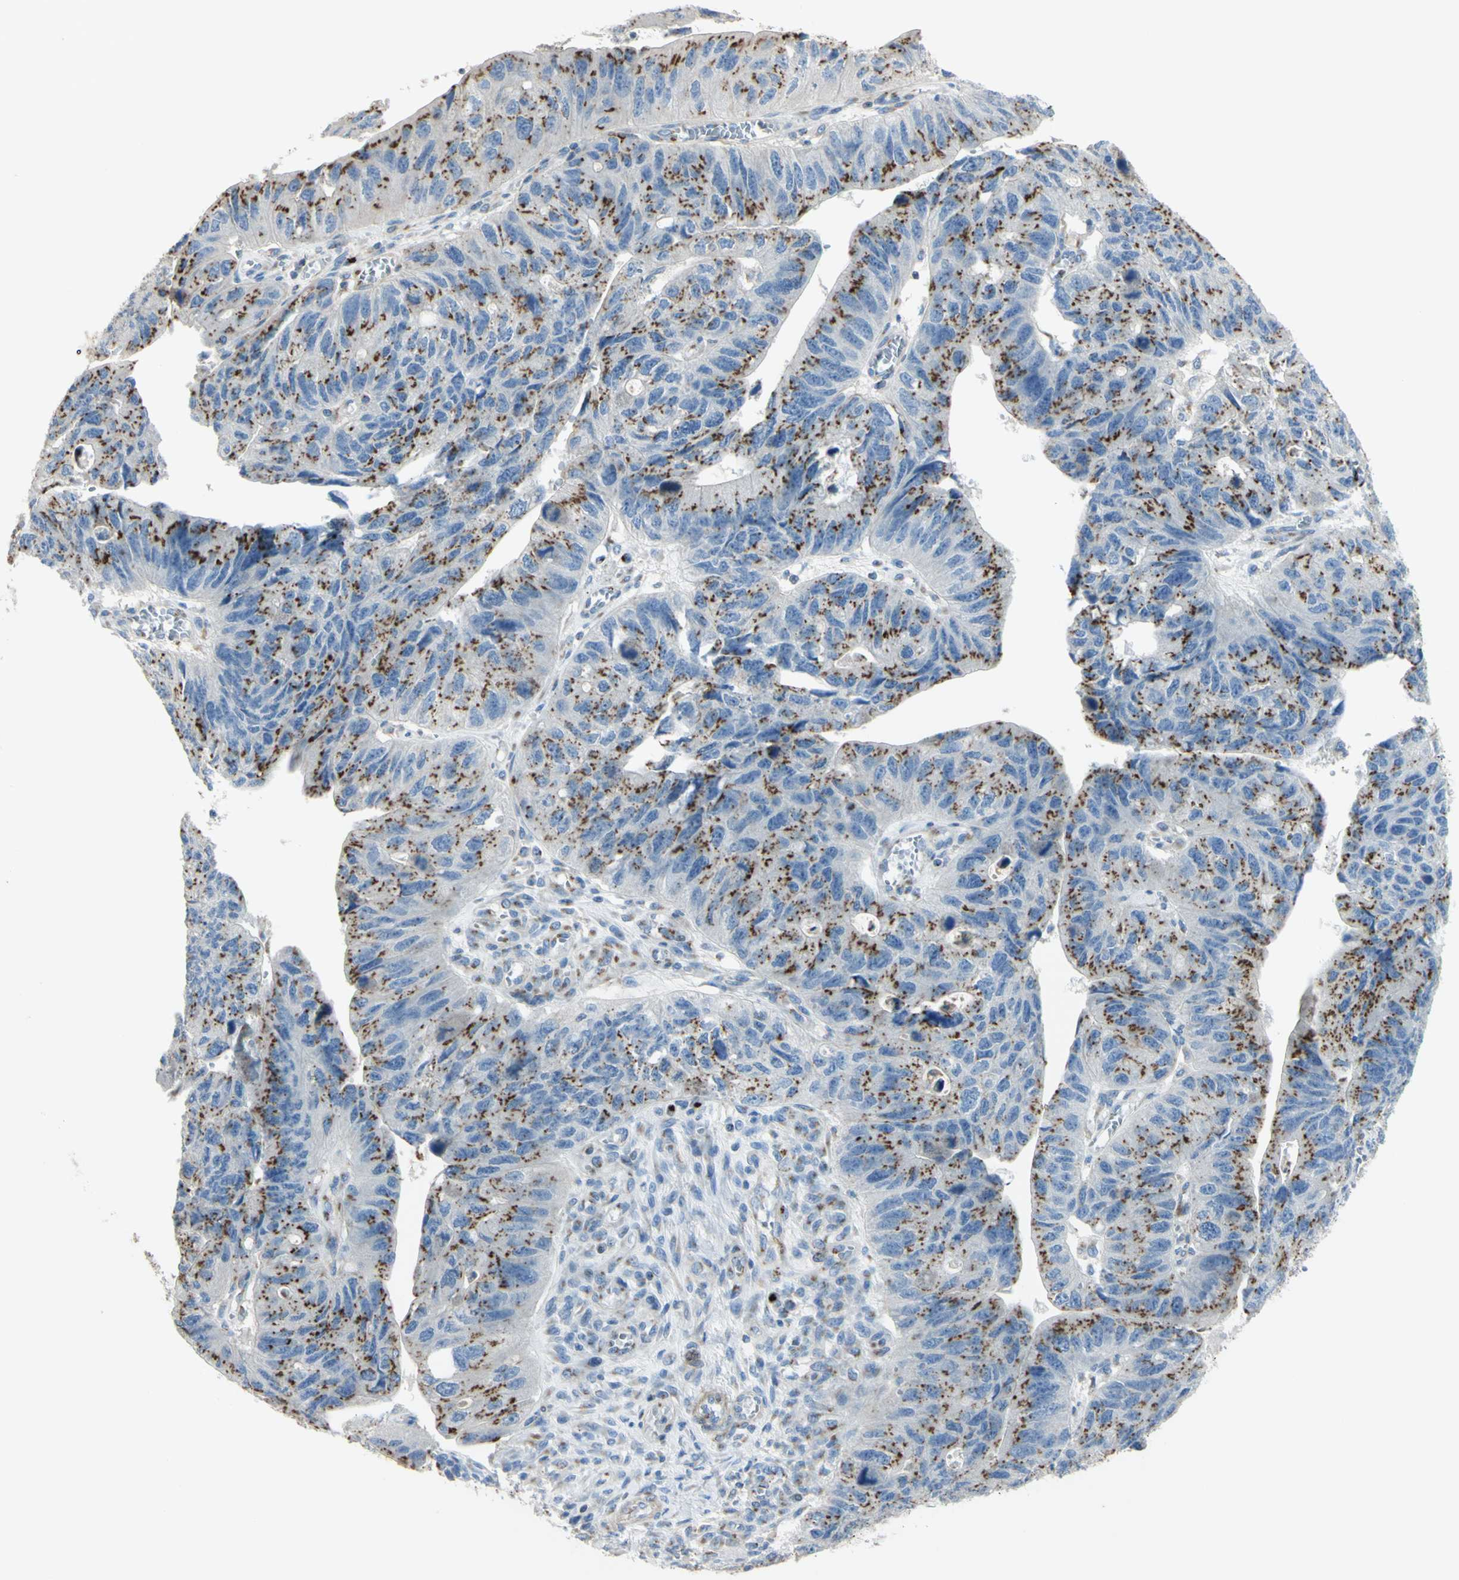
{"staining": {"intensity": "moderate", "quantity": "25%-75%", "location": "cytoplasmic/membranous"}, "tissue": "stomach cancer", "cell_type": "Tumor cells", "image_type": "cancer", "snomed": [{"axis": "morphology", "description": "Adenocarcinoma, NOS"}, {"axis": "topography", "description": "Stomach"}], "caption": "The immunohistochemical stain highlights moderate cytoplasmic/membranous expression in tumor cells of stomach adenocarcinoma tissue.", "gene": "B4GALT3", "patient": {"sex": "male", "age": 59}}